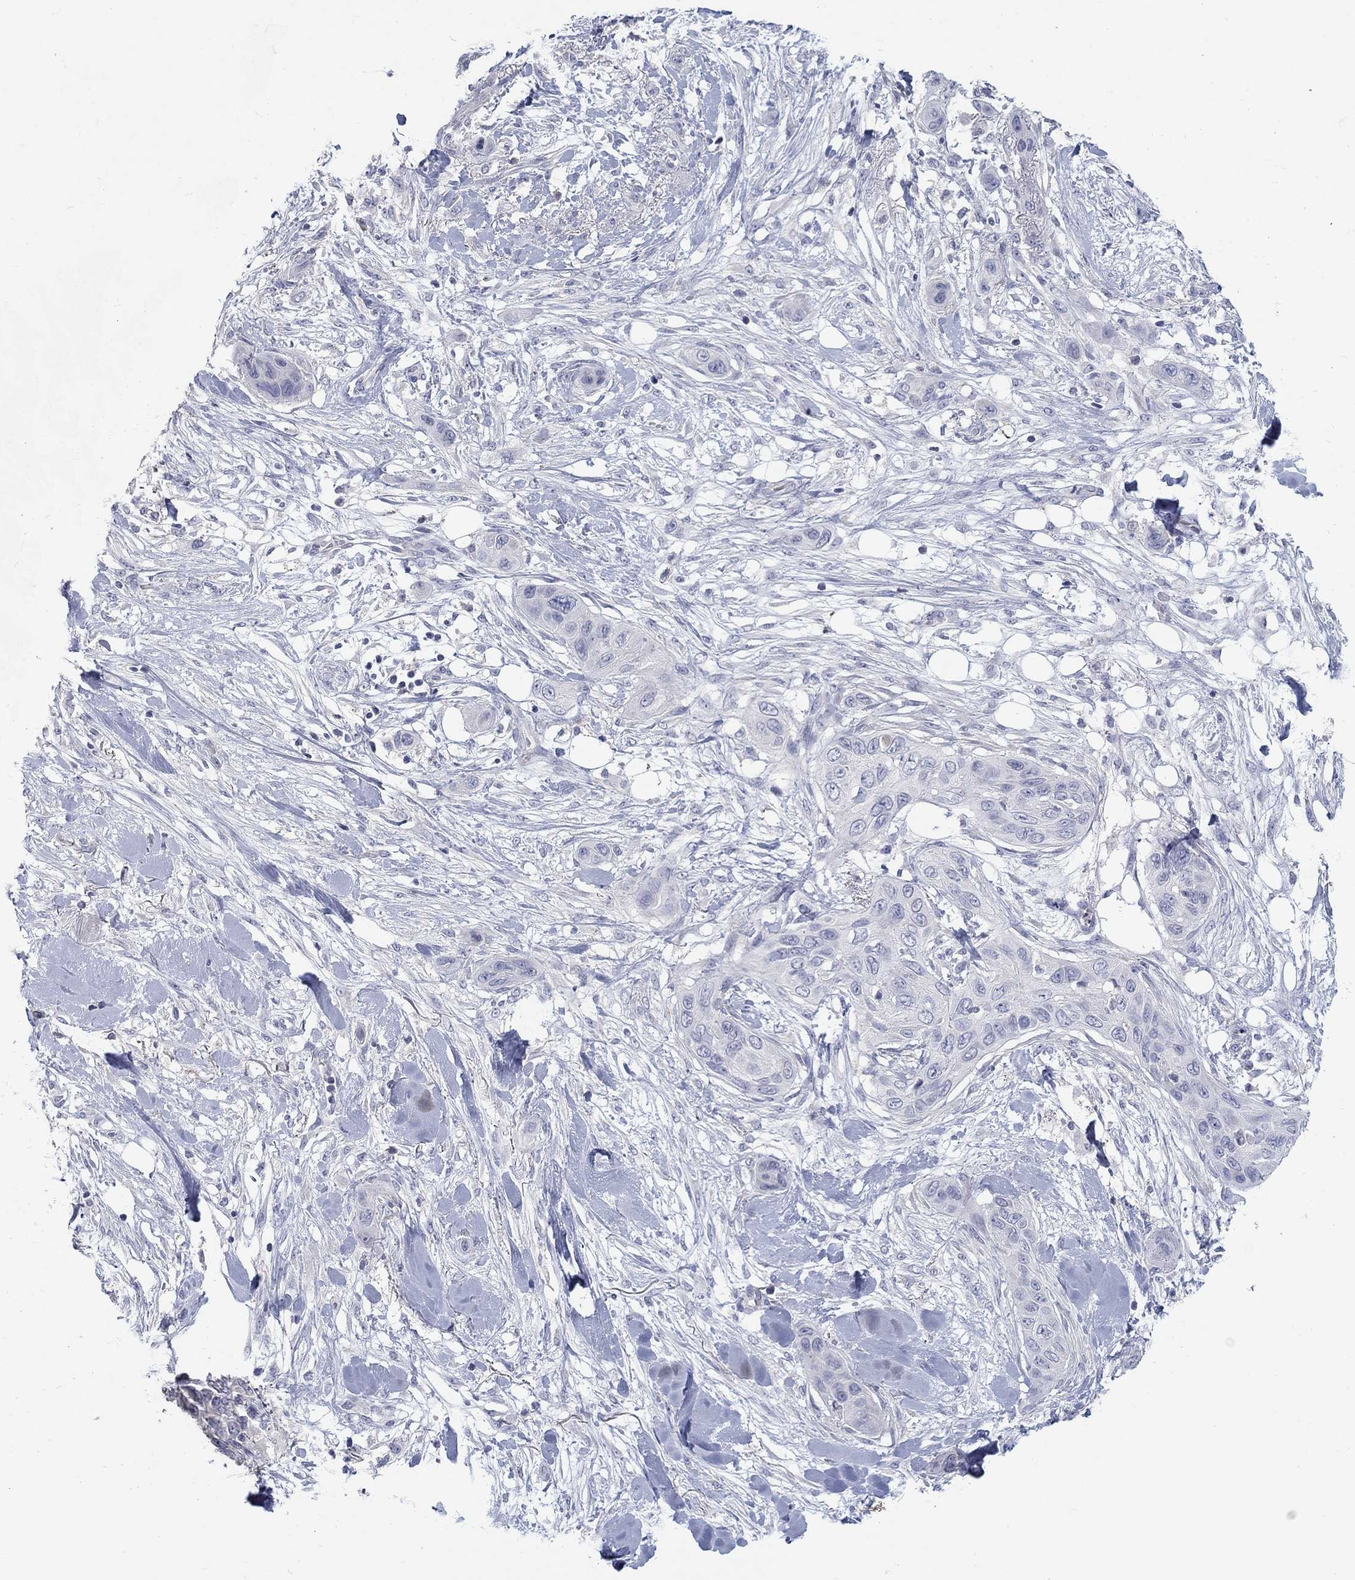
{"staining": {"intensity": "negative", "quantity": "none", "location": "none"}, "tissue": "skin cancer", "cell_type": "Tumor cells", "image_type": "cancer", "snomed": [{"axis": "morphology", "description": "Squamous cell carcinoma, NOS"}, {"axis": "topography", "description": "Skin"}], "caption": "There is no significant staining in tumor cells of skin cancer (squamous cell carcinoma).", "gene": "PTH1R", "patient": {"sex": "male", "age": 78}}